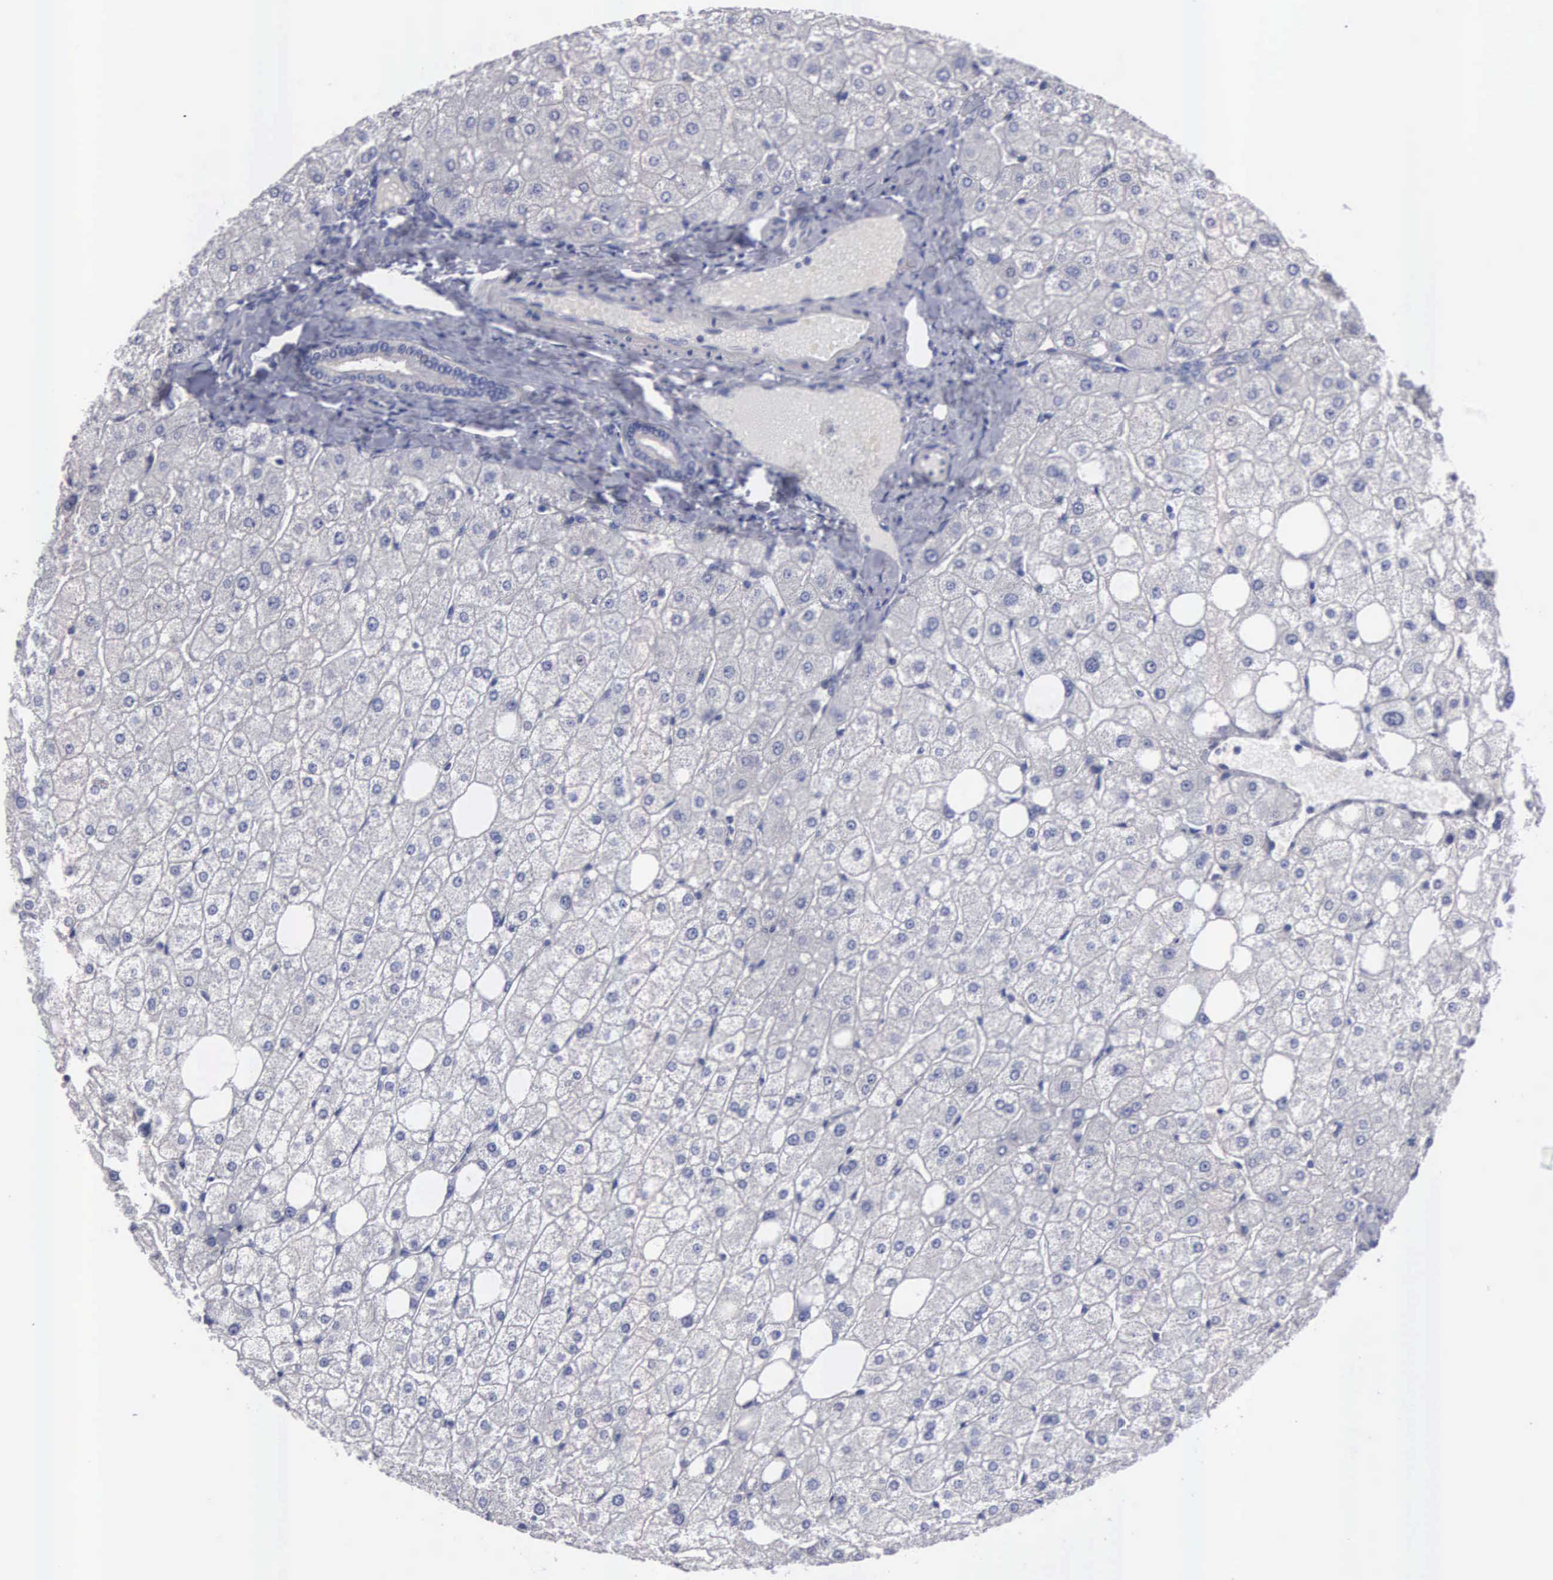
{"staining": {"intensity": "weak", "quantity": "<25%", "location": "cytoplasmic/membranous"}, "tissue": "liver", "cell_type": "Cholangiocytes", "image_type": "normal", "snomed": [{"axis": "morphology", "description": "Normal tissue, NOS"}, {"axis": "topography", "description": "Liver"}], "caption": "A micrograph of liver stained for a protein shows no brown staining in cholangiocytes. (DAB (3,3'-diaminobenzidine) IHC visualized using brightfield microscopy, high magnification).", "gene": "CEP170B", "patient": {"sex": "male", "age": 35}}